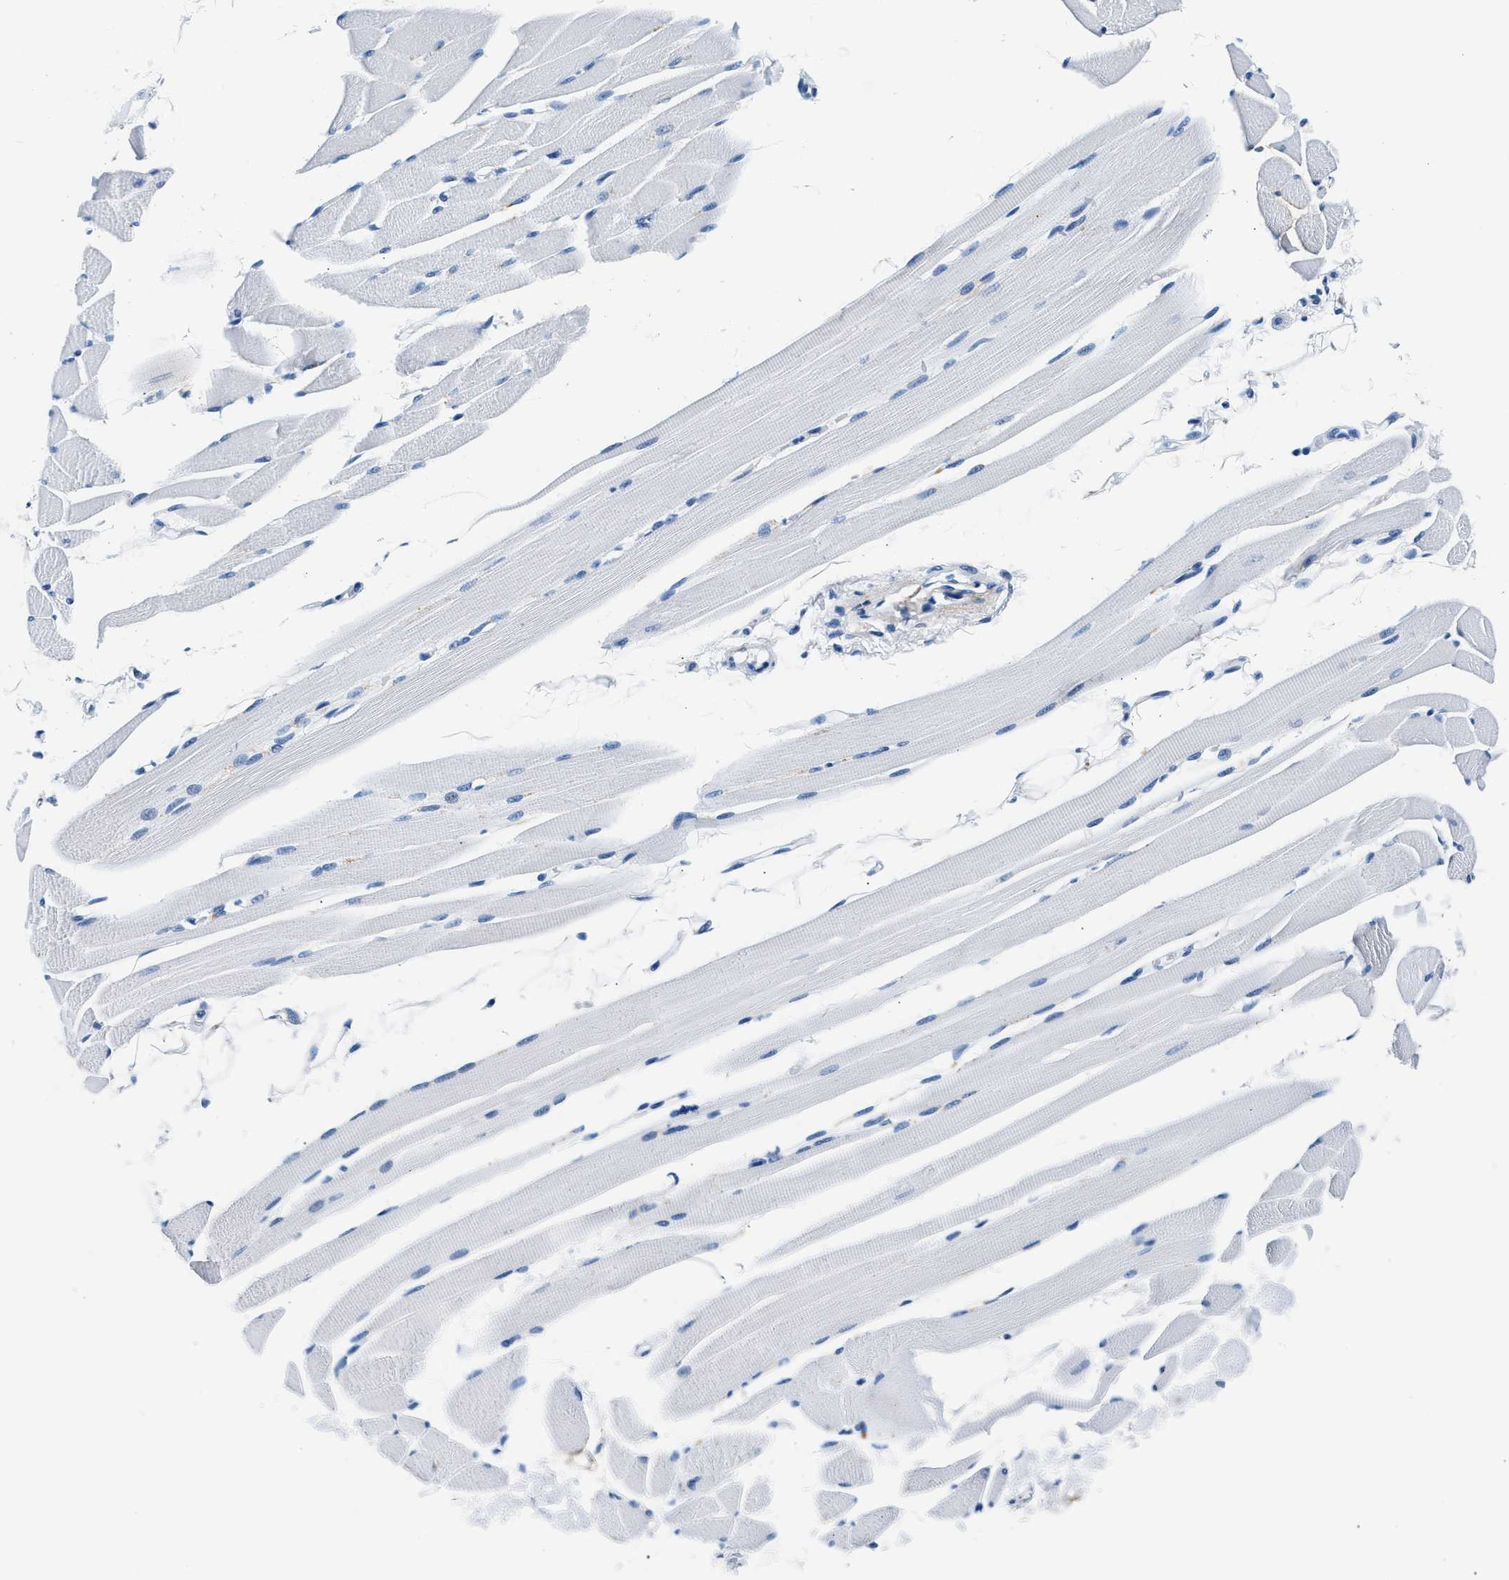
{"staining": {"intensity": "negative", "quantity": "none", "location": "none"}, "tissue": "skeletal muscle", "cell_type": "Myocytes", "image_type": "normal", "snomed": [{"axis": "morphology", "description": "Normal tissue, NOS"}, {"axis": "topography", "description": "Skeletal muscle"}, {"axis": "topography", "description": "Peripheral nerve tissue"}], "caption": "Immunohistochemistry (IHC) micrograph of unremarkable skeletal muscle stained for a protein (brown), which demonstrates no positivity in myocytes.", "gene": "TNR", "patient": {"sex": "female", "age": 84}}